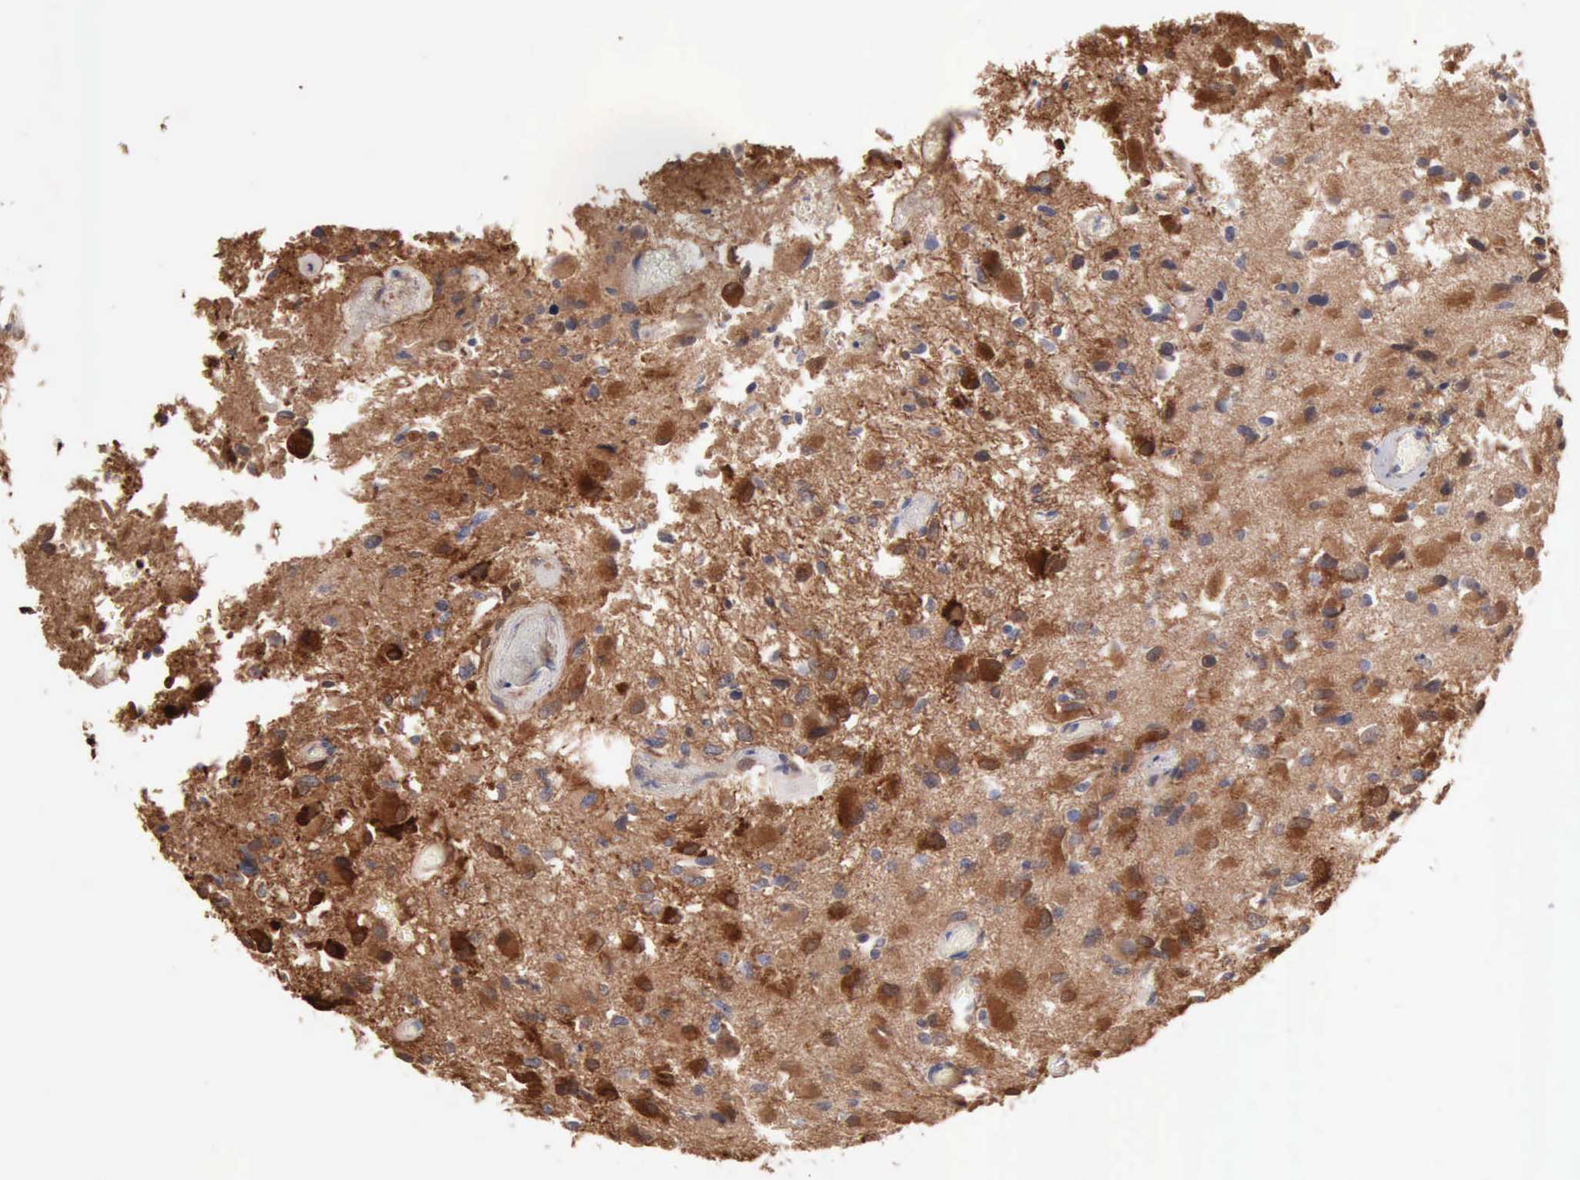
{"staining": {"intensity": "strong", "quantity": ">75%", "location": "cytoplasmic/membranous,nuclear"}, "tissue": "glioma", "cell_type": "Tumor cells", "image_type": "cancer", "snomed": [{"axis": "morphology", "description": "Glioma, malignant, High grade"}, {"axis": "topography", "description": "Brain"}], "caption": "Immunohistochemical staining of glioma displays high levels of strong cytoplasmic/membranous and nuclear protein positivity in about >75% of tumor cells.", "gene": "APOL2", "patient": {"sex": "male", "age": 69}}